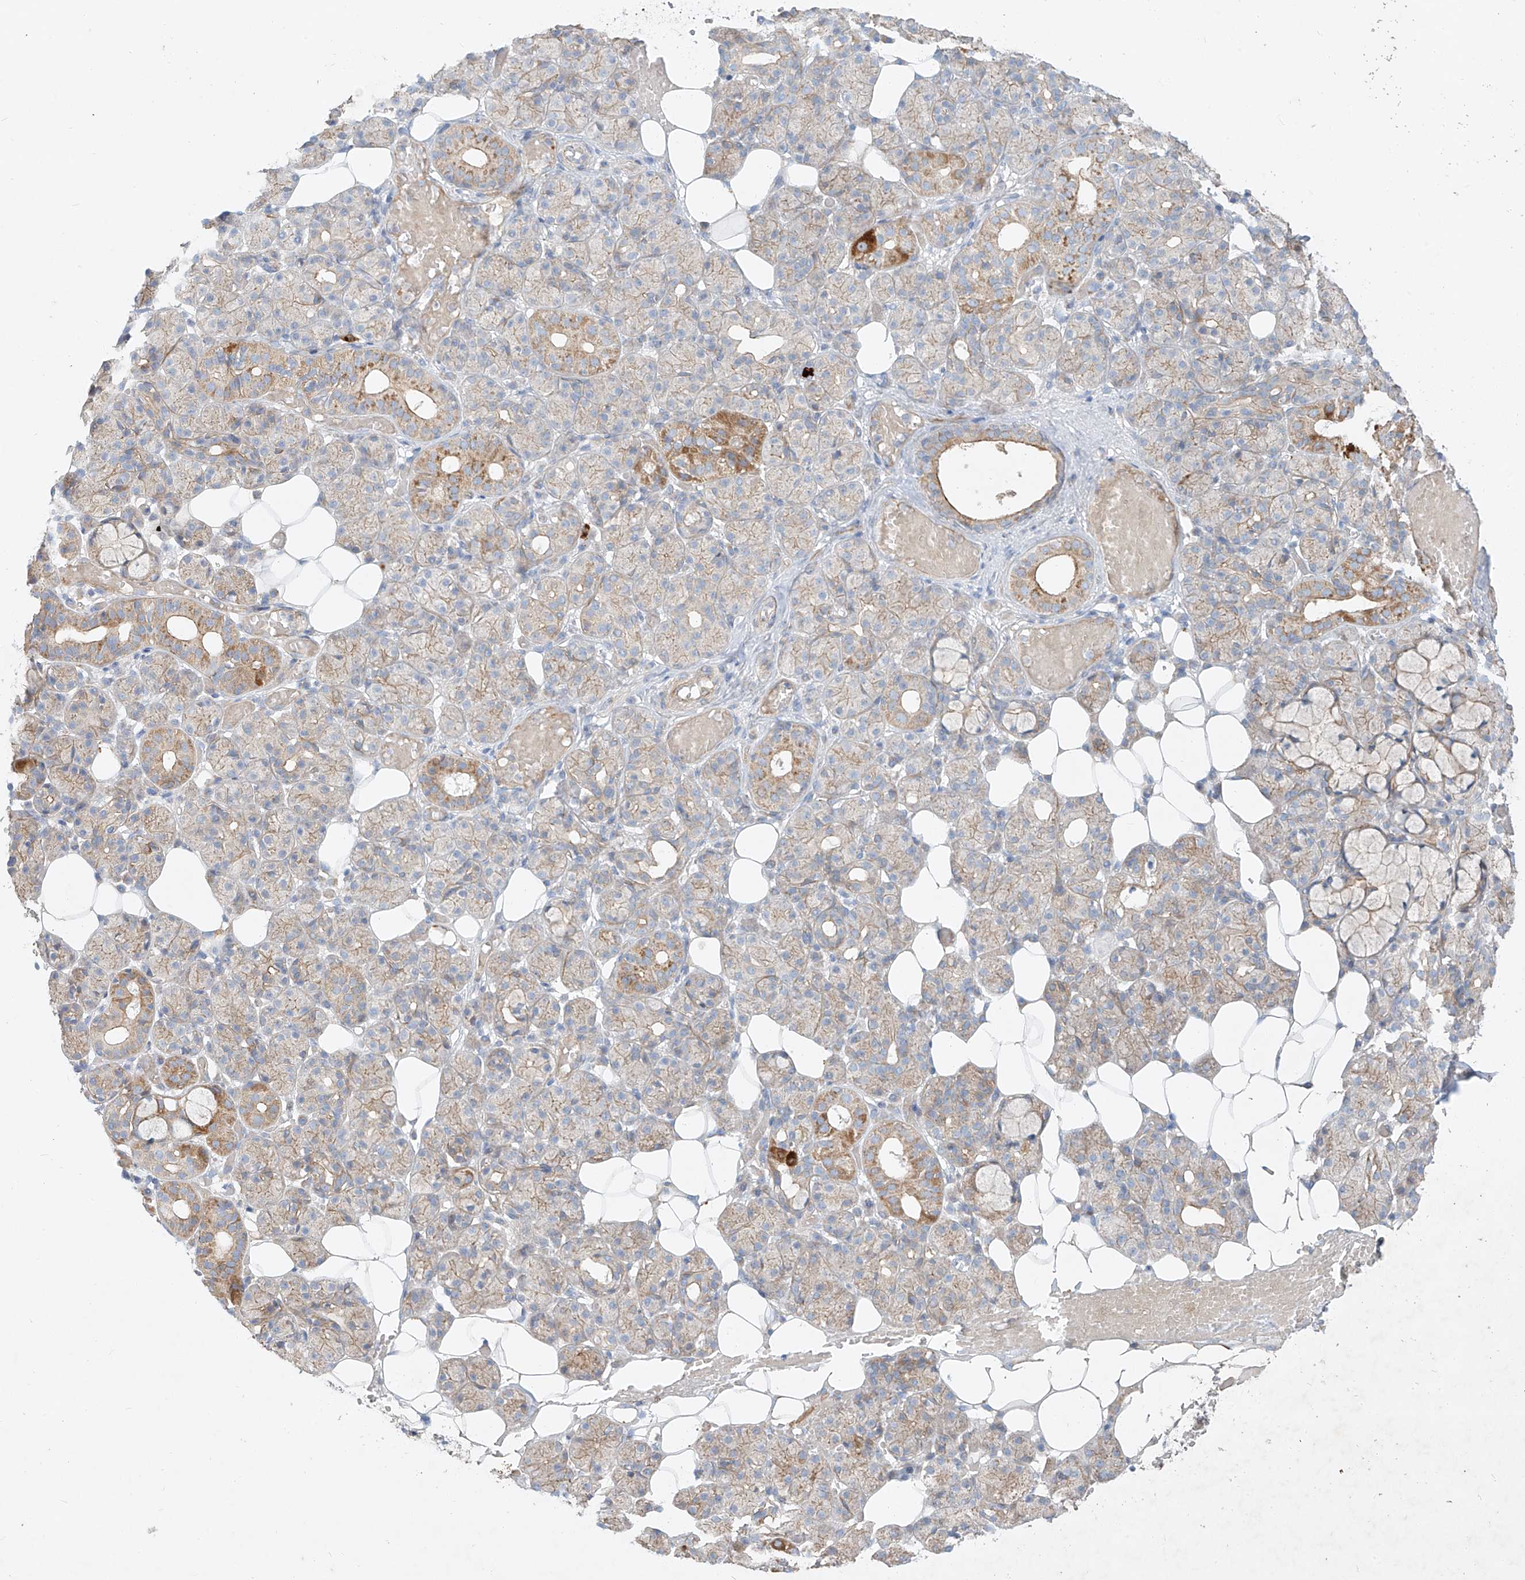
{"staining": {"intensity": "moderate", "quantity": "<25%", "location": "cytoplasmic/membranous"}, "tissue": "salivary gland", "cell_type": "Glandular cells", "image_type": "normal", "snomed": [{"axis": "morphology", "description": "Normal tissue, NOS"}, {"axis": "topography", "description": "Salivary gland"}], "caption": "Immunohistochemical staining of normal human salivary gland shows low levels of moderate cytoplasmic/membranous staining in approximately <25% of glandular cells.", "gene": "AJM1", "patient": {"sex": "male", "age": 63}}